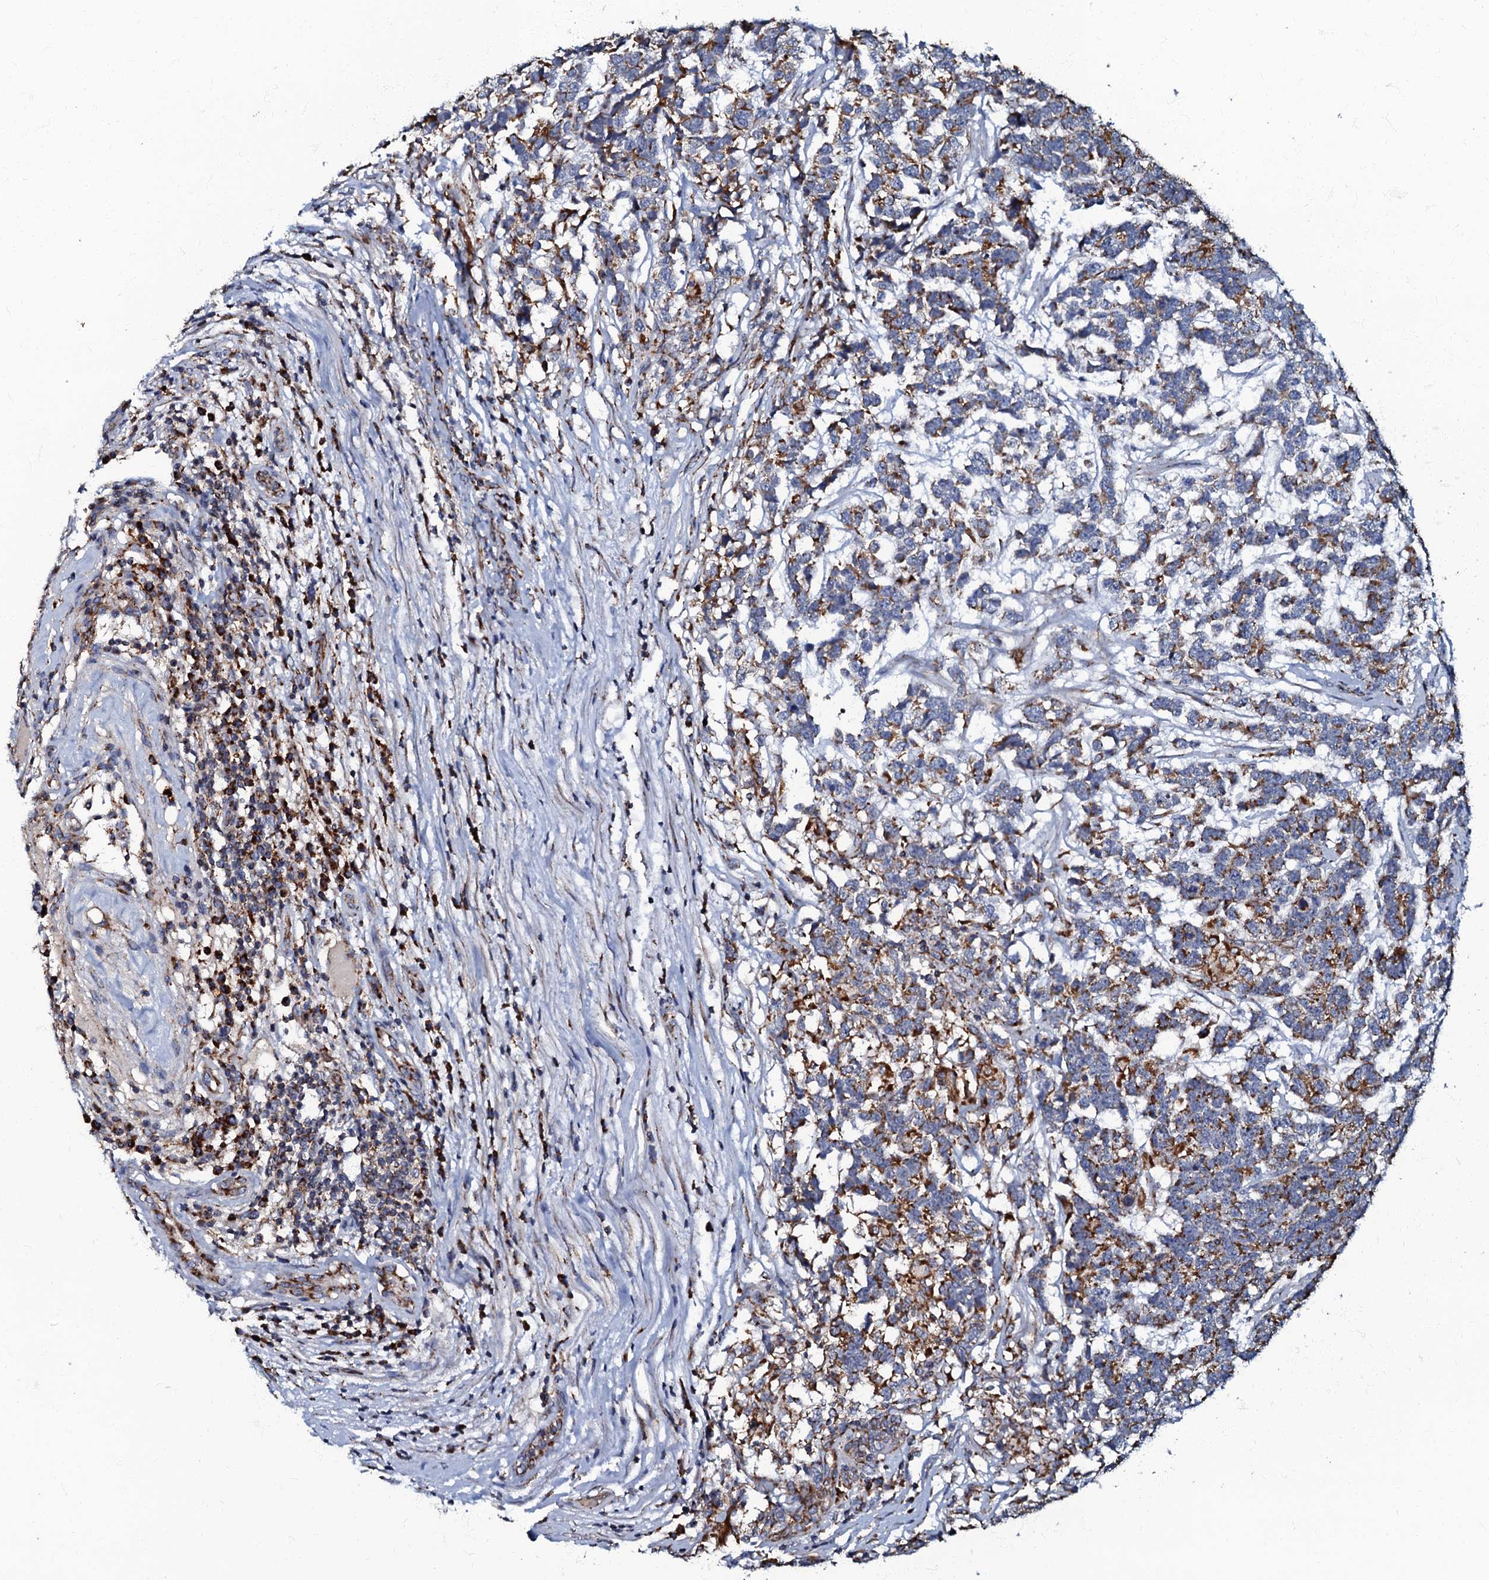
{"staining": {"intensity": "strong", "quantity": "25%-75%", "location": "cytoplasmic/membranous"}, "tissue": "testis cancer", "cell_type": "Tumor cells", "image_type": "cancer", "snomed": [{"axis": "morphology", "description": "Carcinoma, Embryonal, NOS"}, {"axis": "topography", "description": "Testis"}], "caption": "High-power microscopy captured an IHC micrograph of embryonal carcinoma (testis), revealing strong cytoplasmic/membranous expression in approximately 25%-75% of tumor cells.", "gene": "NDUFA12", "patient": {"sex": "male", "age": 26}}